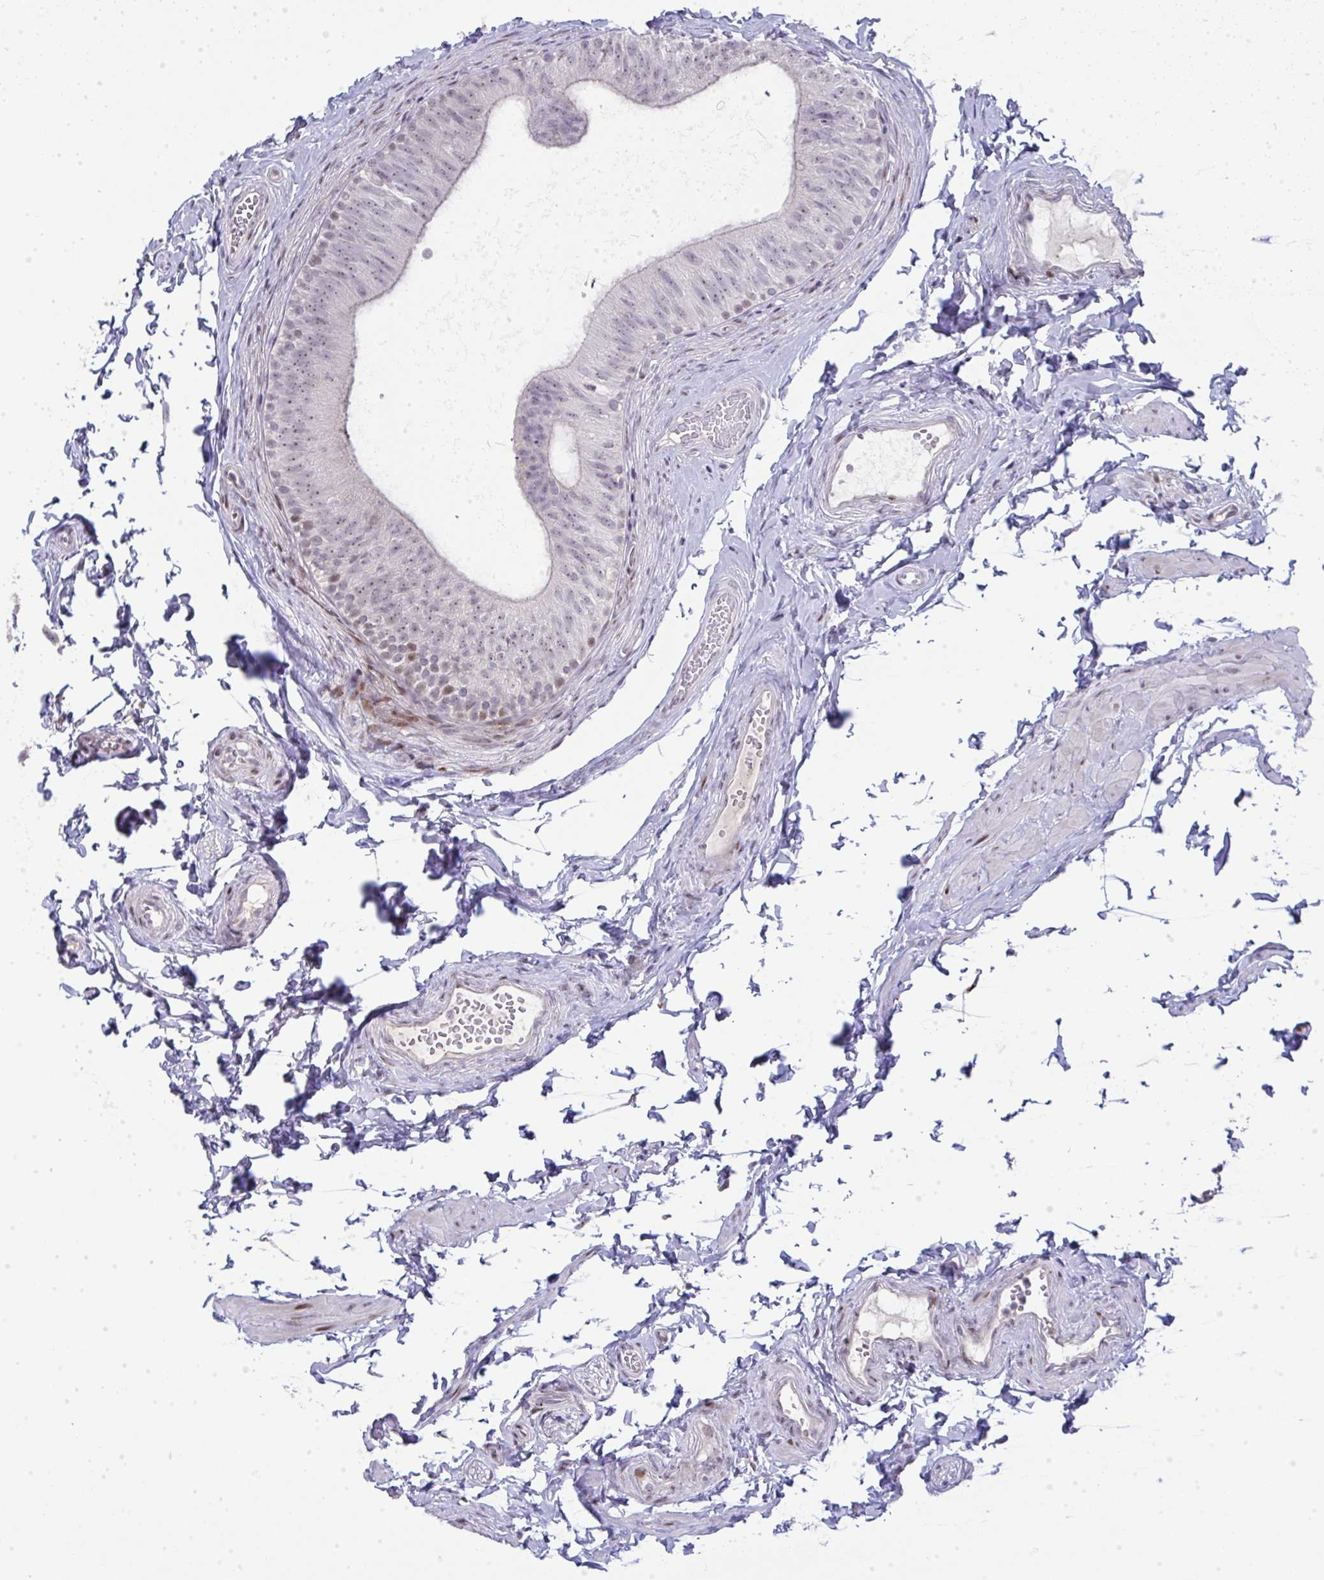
{"staining": {"intensity": "moderate", "quantity": "<25%", "location": "nuclear"}, "tissue": "epididymis", "cell_type": "Glandular cells", "image_type": "normal", "snomed": [{"axis": "morphology", "description": "Normal tissue, NOS"}, {"axis": "topography", "description": "Epididymis, spermatic cord, NOS"}, {"axis": "topography", "description": "Epididymis"}, {"axis": "topography", "description": "Peripheral nerve tissue"}], "caption": "Immunohistochemical staining of normal epididymis shows moderate nuclear protein staining in about <25% of glandular cells. Using DAB (3,3'-diaminobenzidine) (brown) and hematoxylin (blue) stains, captured at high magnification using brightfield microscopy.", "gene": "GALNT16", "patient": {"sex": "male", "age": 29}}